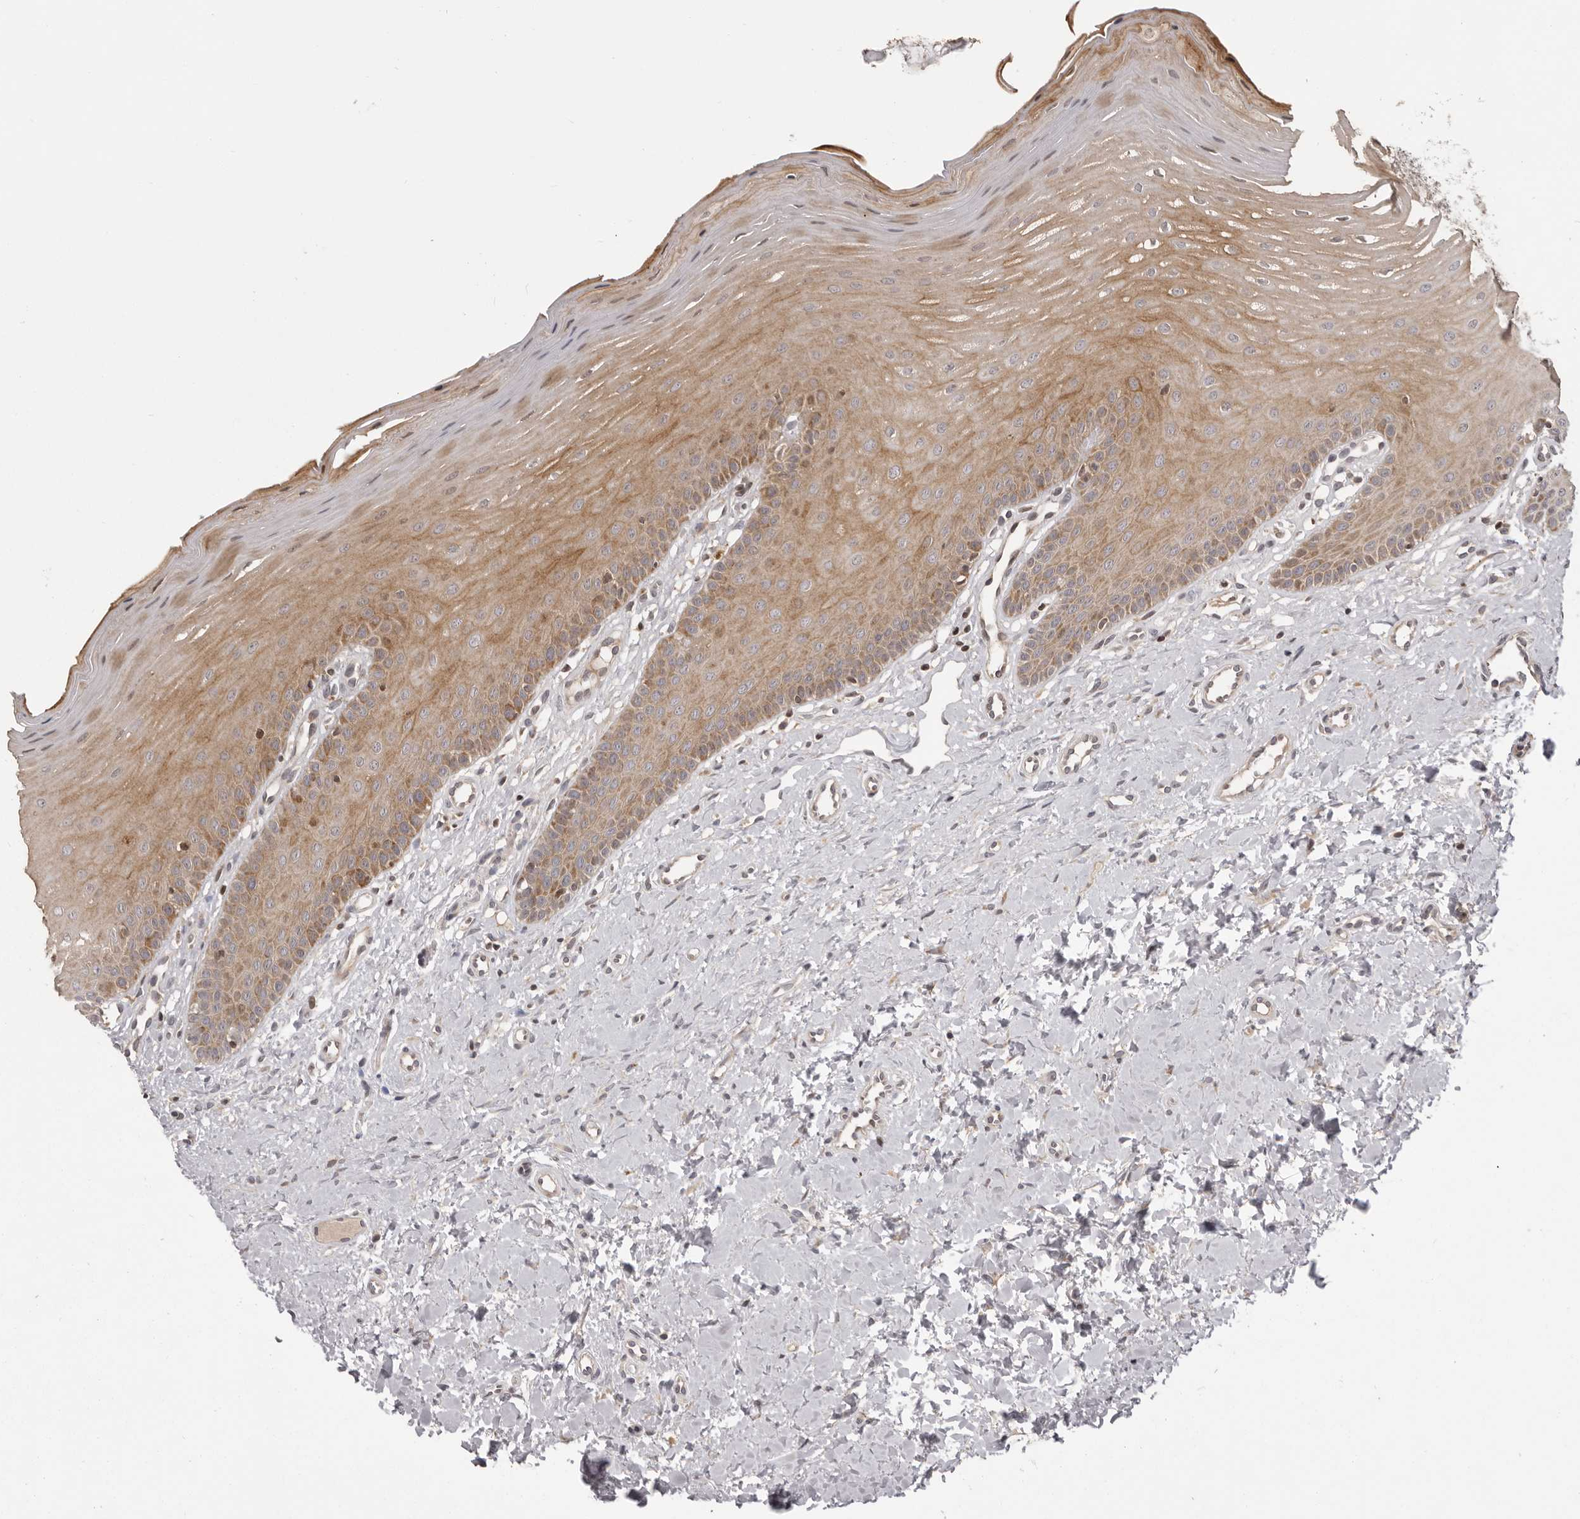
{"staining": {"intensity": "strong", "quantity": ">75%", "location": "cytoplasmic/membranous"}, "tissue": "oral mucosa", "cell_type": "Squamous epithelial cells", "image_type": "normal", "snomed": [{"axis": "morphology", "description": "Normal tissue, NOS"}, {"axis": "topography", "description": "Oral tissue"}], "caption": "Approximately >75% of squamous epithelial cells in benign human oral mucosa exhibit strong cytoplasmic/membranous protein staining as visualized by brown immunohistochemical staining.", "gene": "AZIN1", "patient": {"sex": "female", "age": 39}}